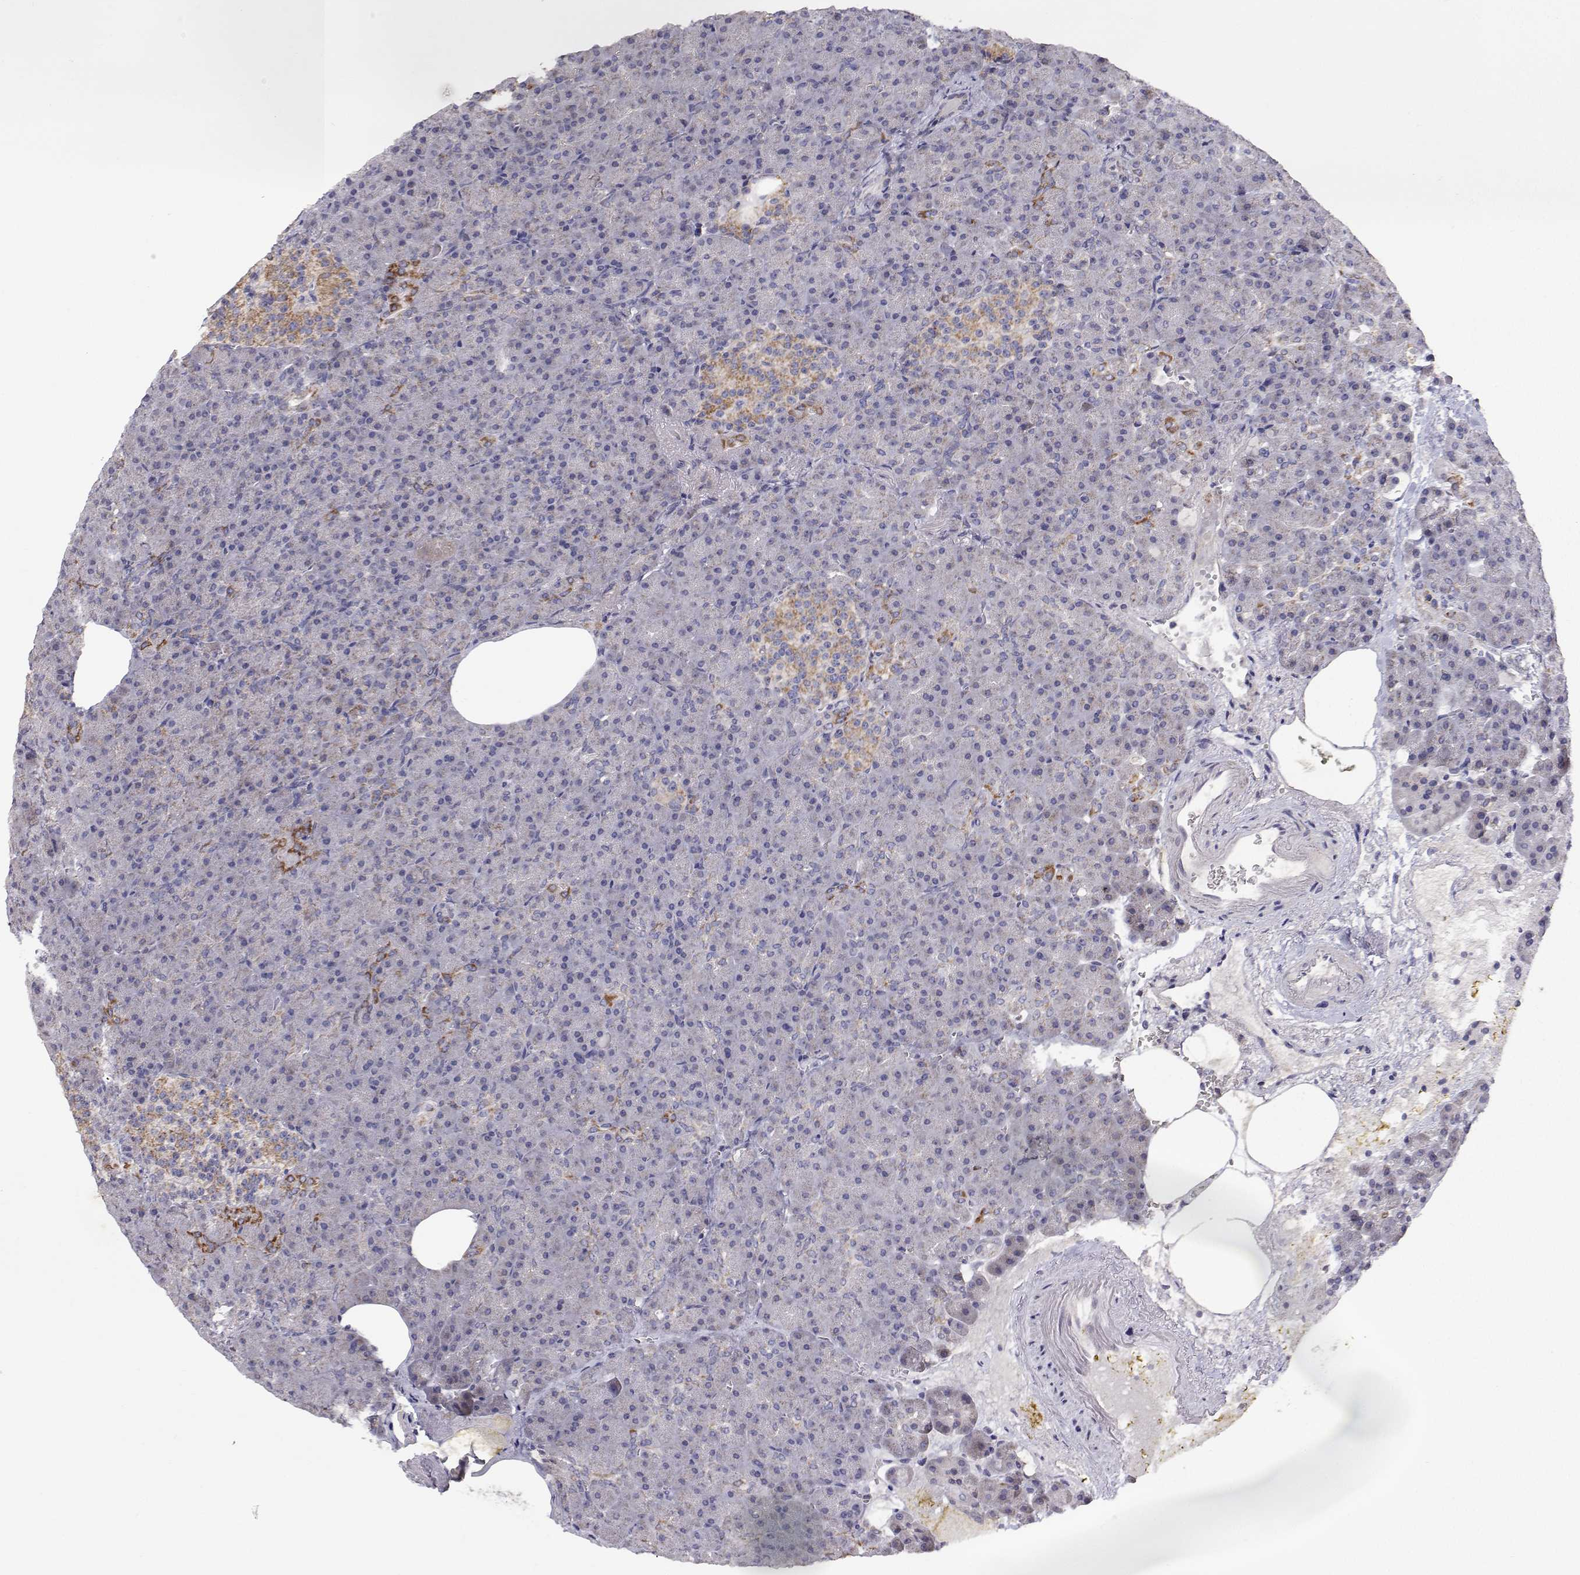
{"staining": {"intensity": "moderate", "quantity": "<25%", "location": "cytoplasmic/membranous"}, "tissue": "pancreas", "cell_type": "Exocrine glandular cells", "image_type": "normal", "snomed": [{"axis": "morphology", "description": "Normal tissue, NOS"}, {"axis": "topography", "description": "Pancreas"}], "caption": "Immunohistochemical staining of unremarkable human pancreas demonstrates moderate cytoplasmic/membranous protein staining in about <25% of exocrine glandular cells.", "gene": "MRPL3", "patient": {"sex": "female", "age": 74}}